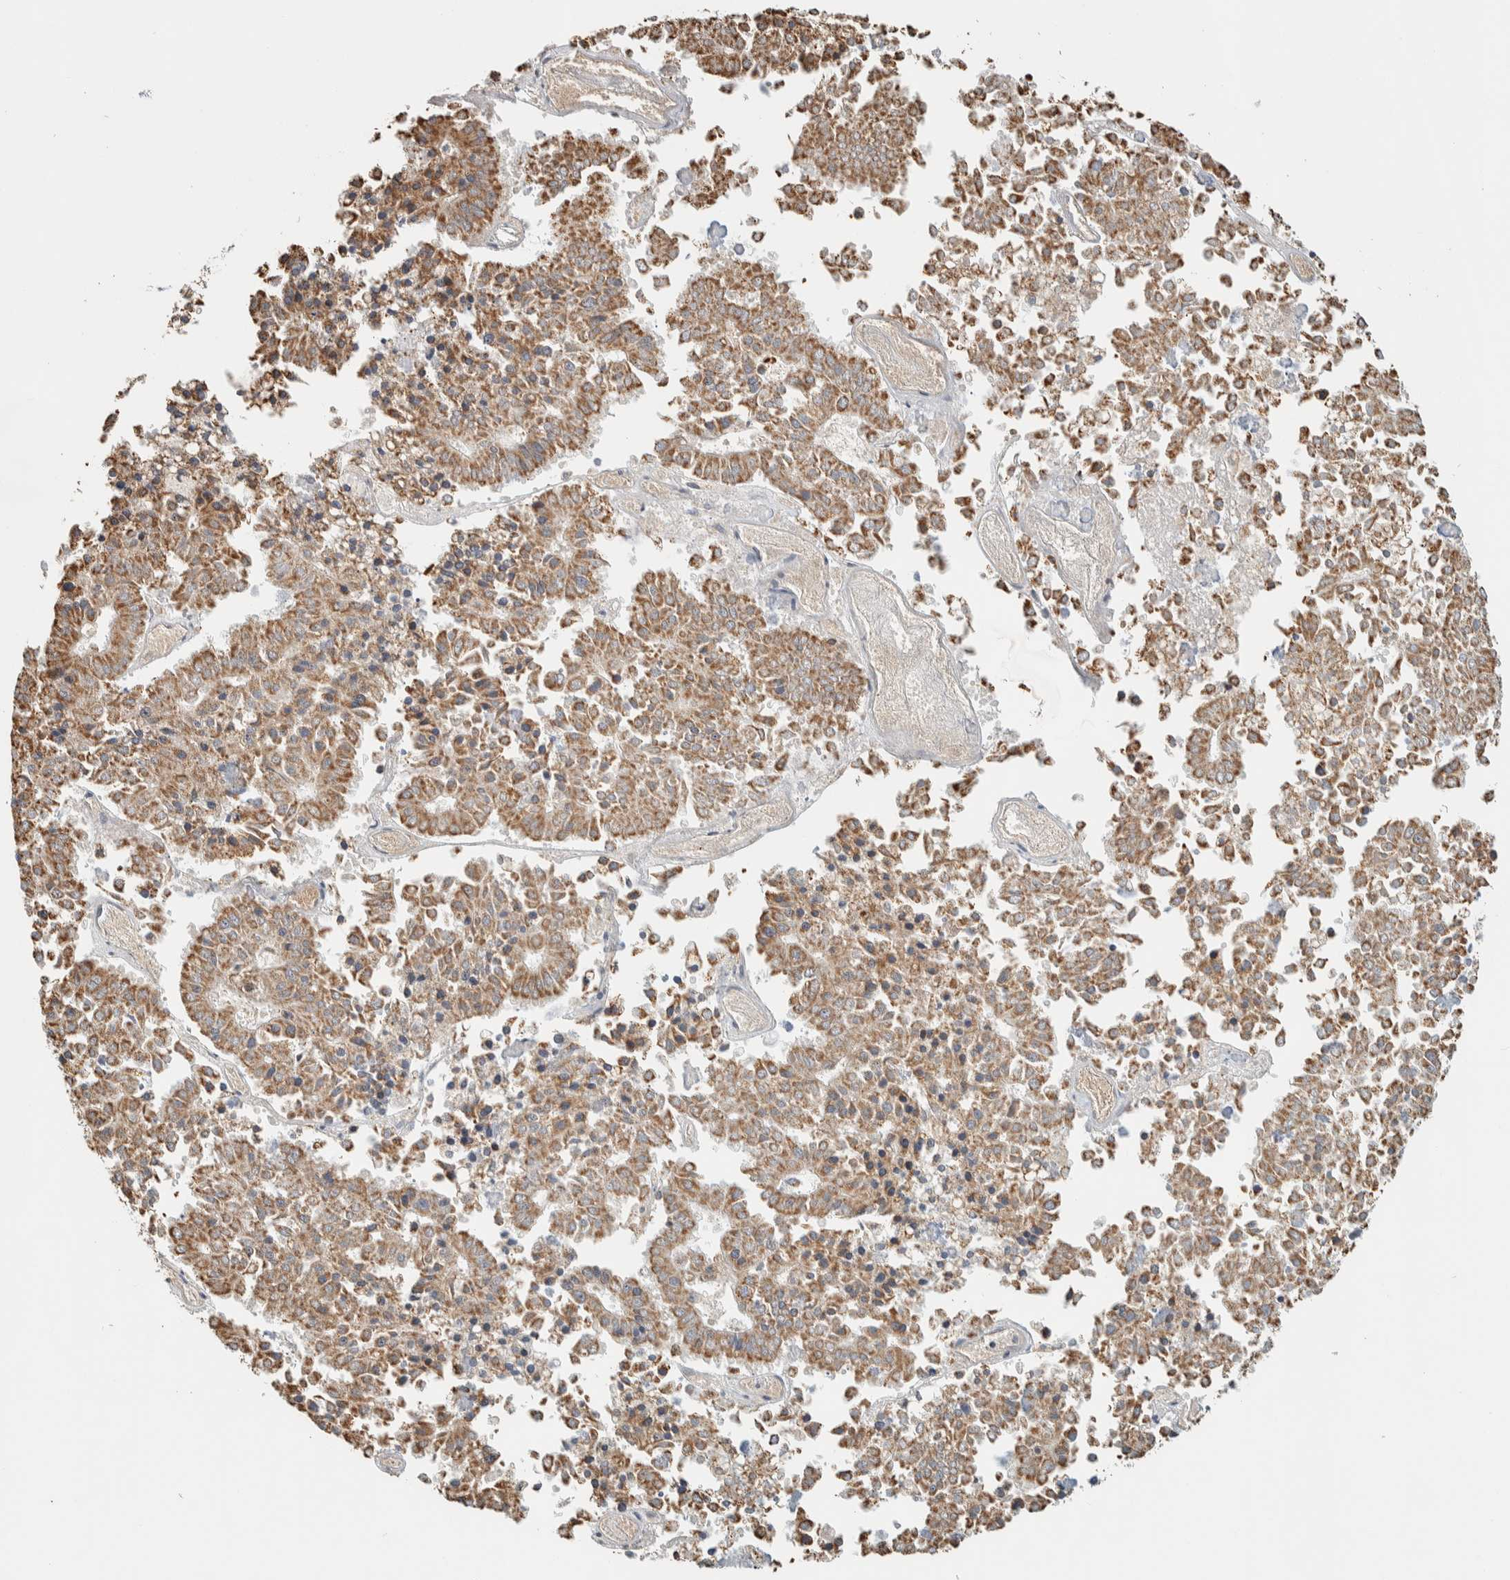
{"staining": {"intensity": "moderate", "quantity": ">75%", "location": "cytoplasmic/membranous"}, "tissue": "pancreatic cancer", "cell_type": "Tumor cells", "image_type": "cancer", "snomed": [{"axis": "morphology", "description": "Adenocarcinoma, NOS"}, {"axis": "topography", "description": "Pancreas"}], "caption": "The immunohistochemical stain labels moderate cytoplasmic/membranous expression in tumor cells of pancreatic adenocarcinoma tissue.", "gene": "RAB11FIP1", "patient": {"sex": "male", "age": 50}}